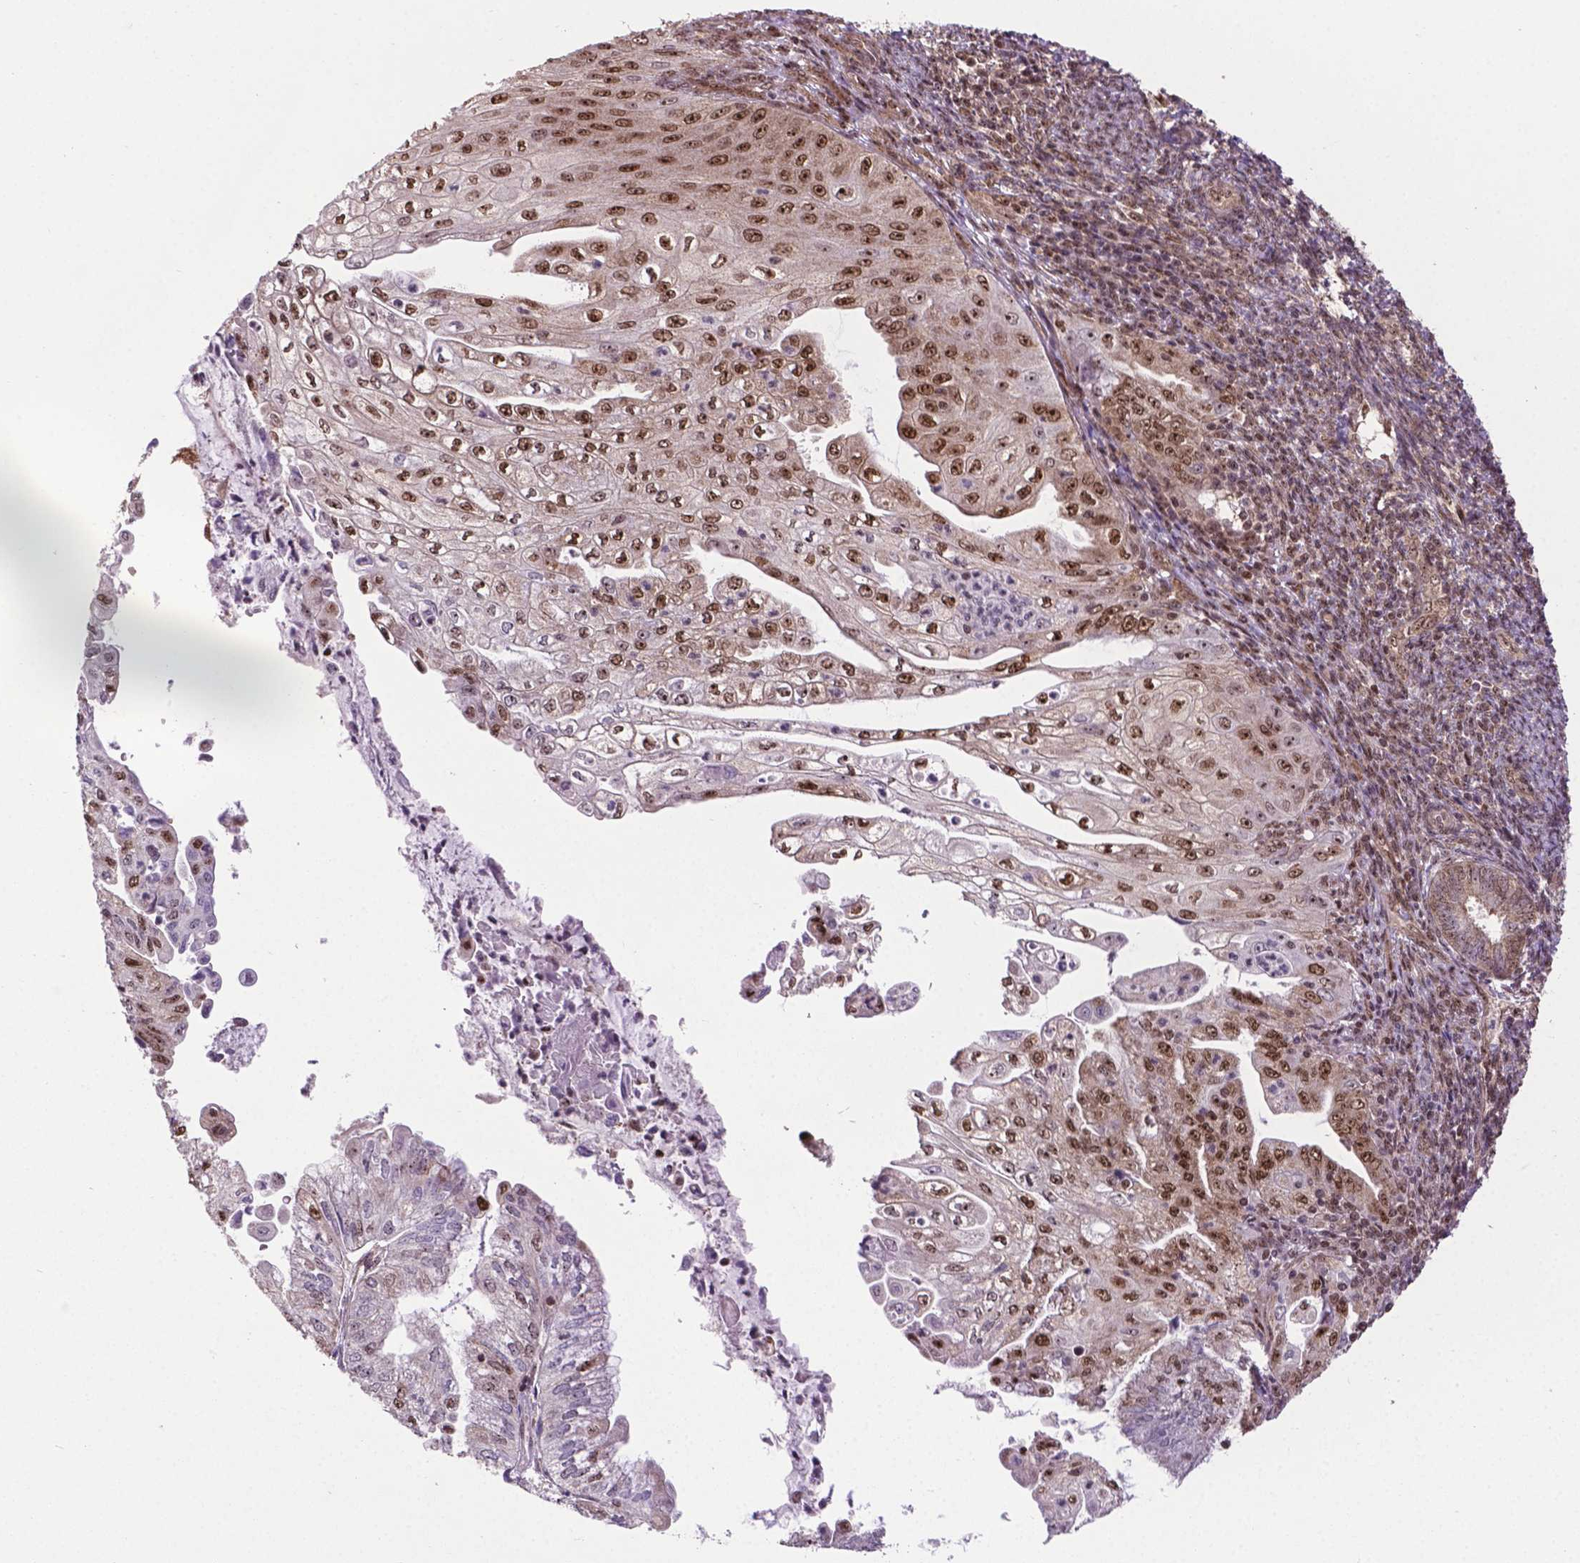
{"staining": {"intensity": "moderate", "quantity": "25%-75%", "location": "nuclear"}, "tissue": "endometrial cancer", "cell_type": "Tumor cells", "image_type": "cancer", "snomed": [{"axis": "morphology", "description": "Adenocarcinoma, NOS"}, {"axis": "topography", "description": "Endometrium"}], "caption": "The immunohistochemical stain highlights moderate nuclear positivity in tumor cells of adenocarcinoma (endometrial) tissue. (DAB = brown stain, brightfield microscopy at high magnification).", "gene": "CSNK2A1", "patient": {"sex": "female", "age": 55}}